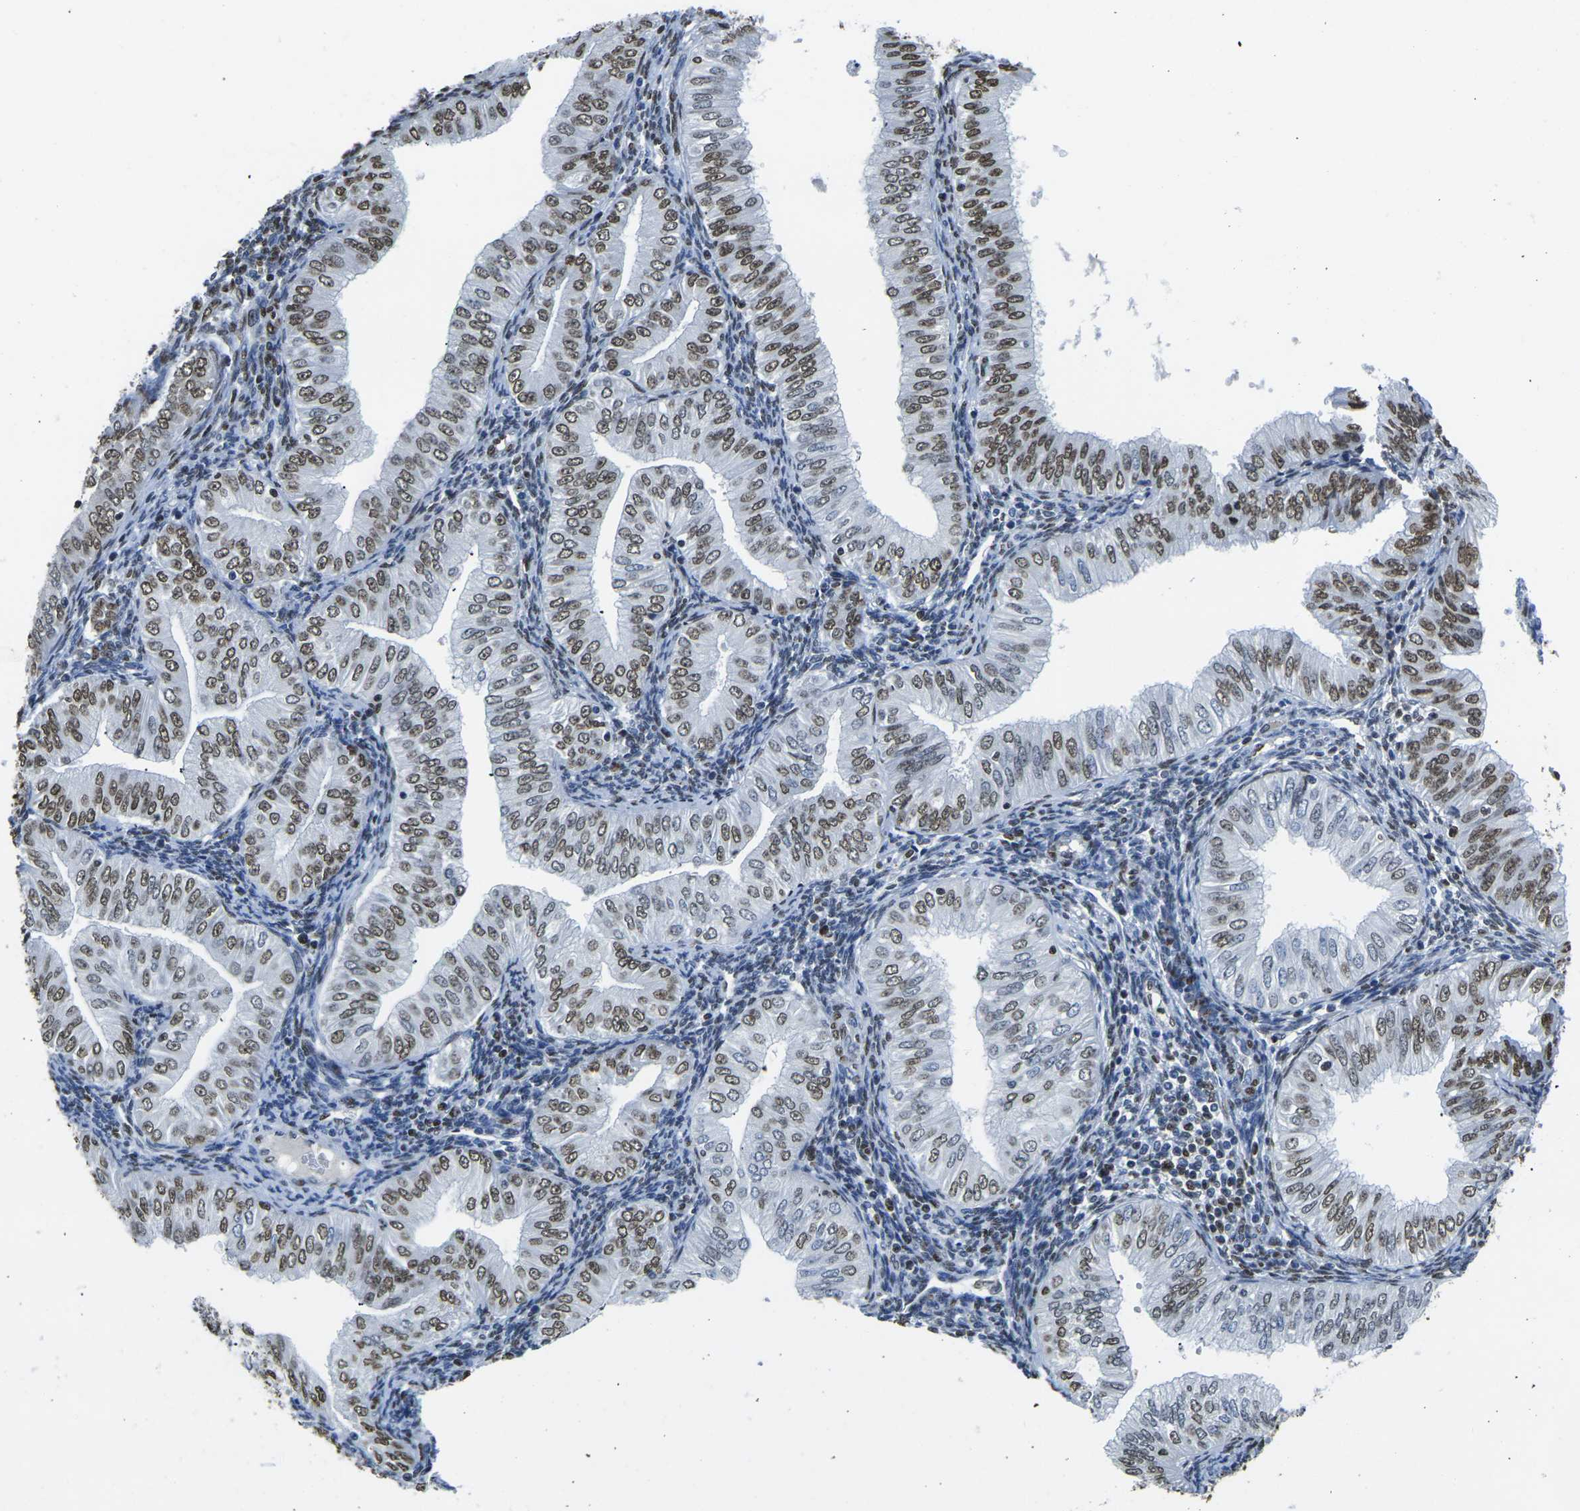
{"staining": {"intensity": "strong", "quantity": ">75%", "location": "nuclear"}, "tissue": "endometrial cancer", "cell_type": "Tumor cells", "image_type": "cancer", "snomed": [{"axis": "morphology", "description": "Normal tissue, NOS"}, {"axis": "morphology", "description": "Adenocarcinoma, NOS"}, {"axis": "topography", "description": "Endometrium"}], "caption": "Immunohistochemical staining of human endometrial cancer demonstrates strong nuclear protein positivity in approximately >75% of tumor cells.", "gene": "DRAXIN", "patient": {"sex": "female", "age": 53}}